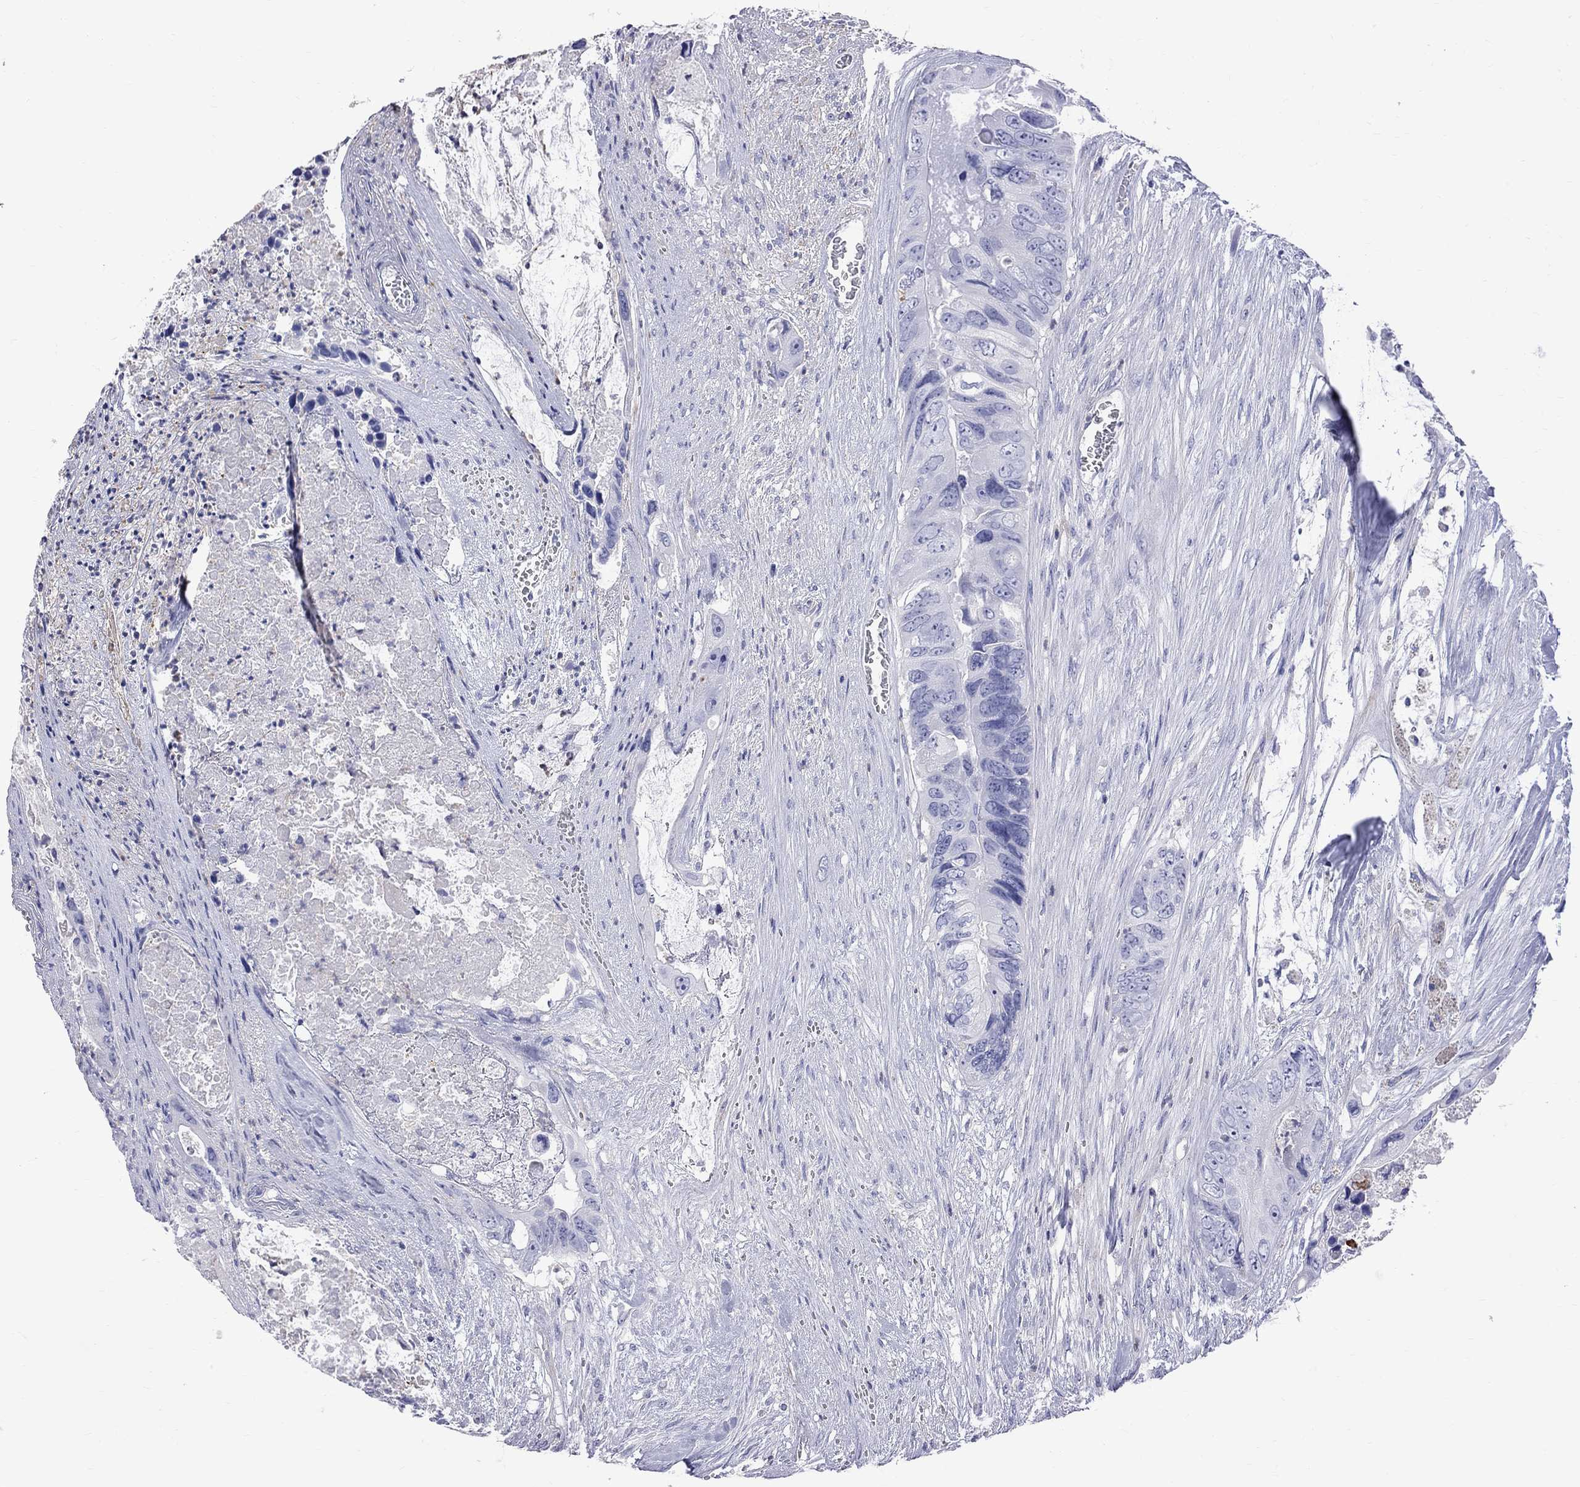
{"staining": {"intensity": "negative", "quantity": "none", "location": "none"}, "tissue": "colorectal cancer", "cell_type": "Tumor cells", "image_type": "cancer", "snomed": [{"axis": "morphology", "description": "Adenocarcinoma, NOS"}, {"axis": "topography", "description": "Rectum"}], "caption": "A photomicrograph of human colorectal adenocarcinoma is negative for staining in tumor cells.", "gene": "S100A3", "patient": {"sex": "male", "age": 63}}